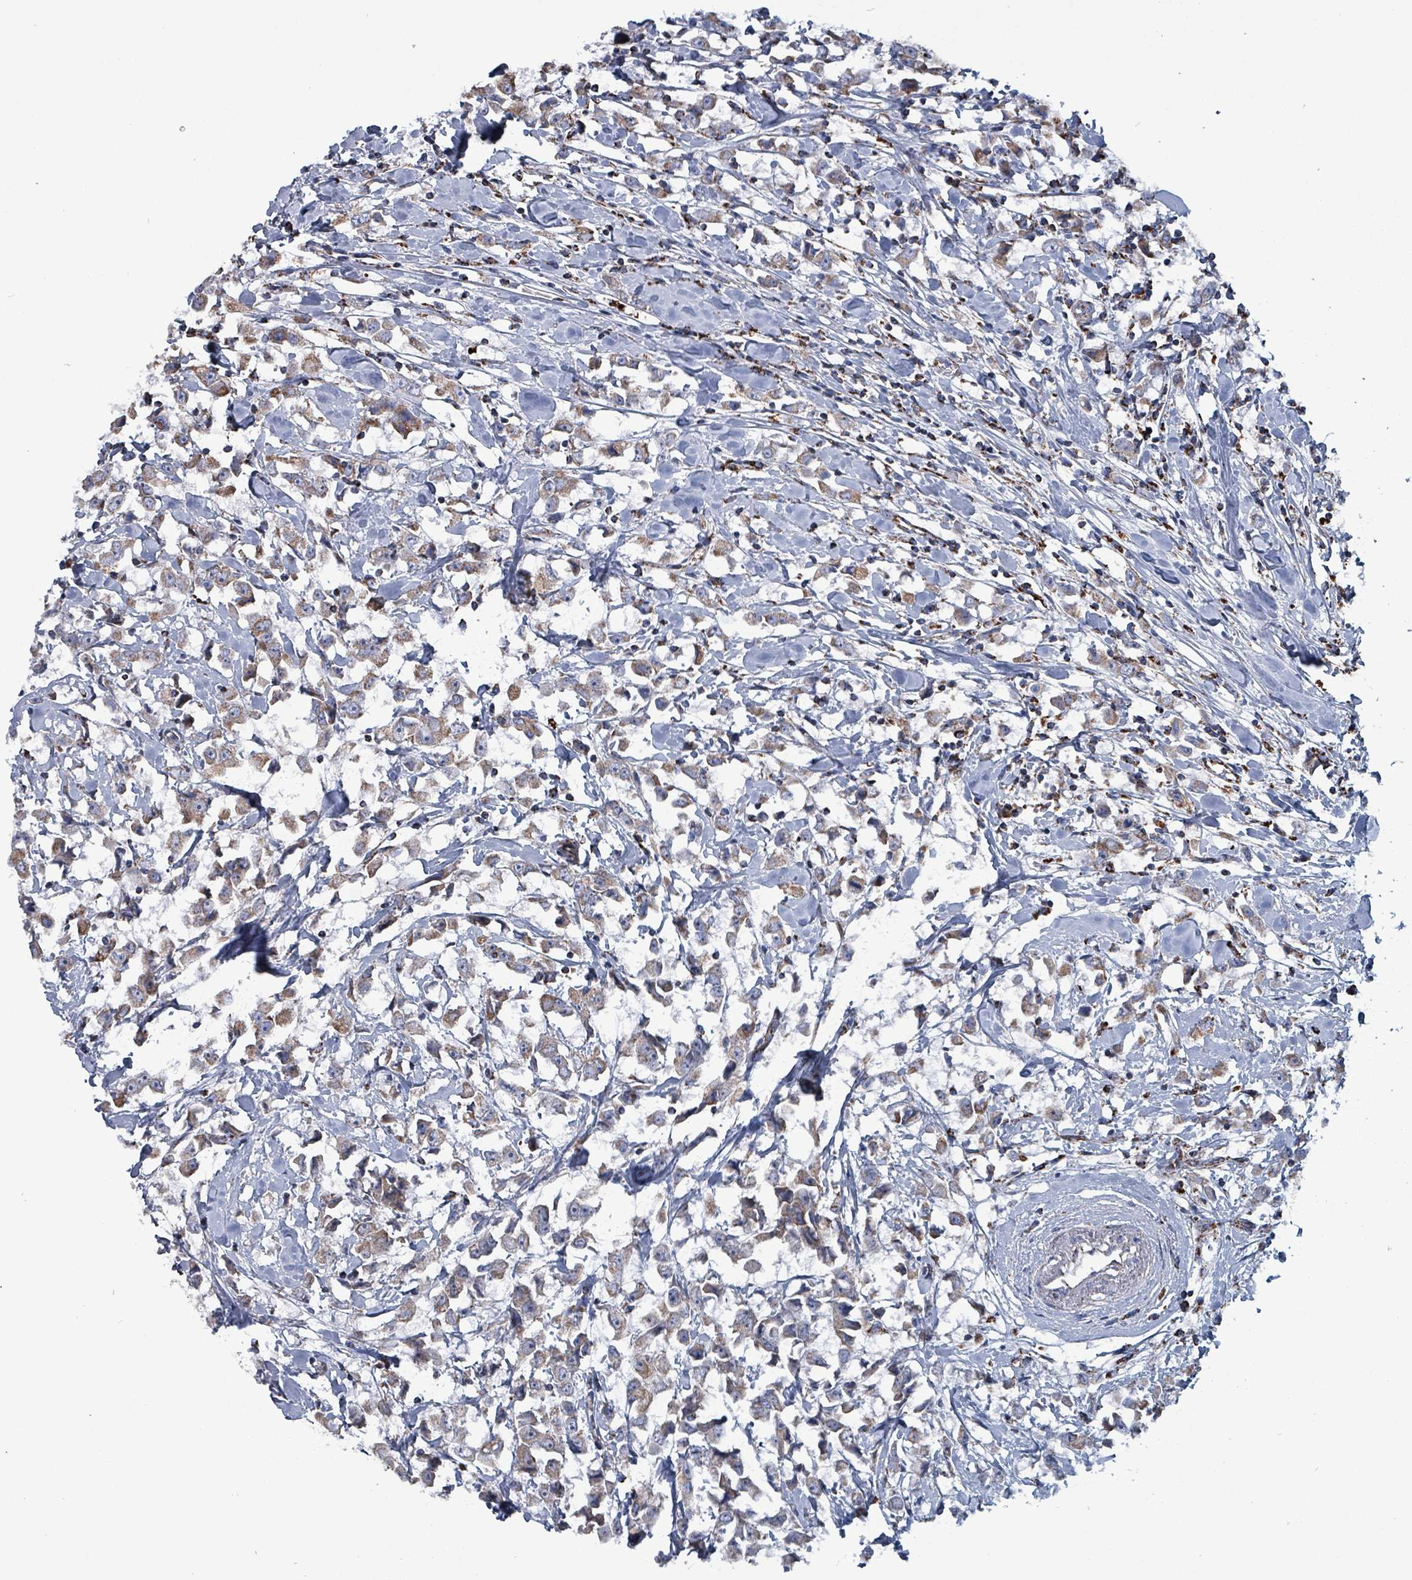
{"staining": {"intensity": "moderate", "quantity": ">75%", "location": "cytoplasmic/membranous"}, "tissue": "breast cancer", "cell_type": "Tumor cells", "image_type": "cancer", "snomed": [{"axis": "morphology", "description": "Duct carcinoma"}, {"axis": "topography", "description": "Breast"}], "caption": "Immunohistochemical staining of human breast infiltrating ductal carcinoma displays medium levels of moderate cytoplasmic/membranous protein staining in about >75% of tumor cells.", "gene": "IDH3B", "patient": {"sex": "female", "age": 61}}